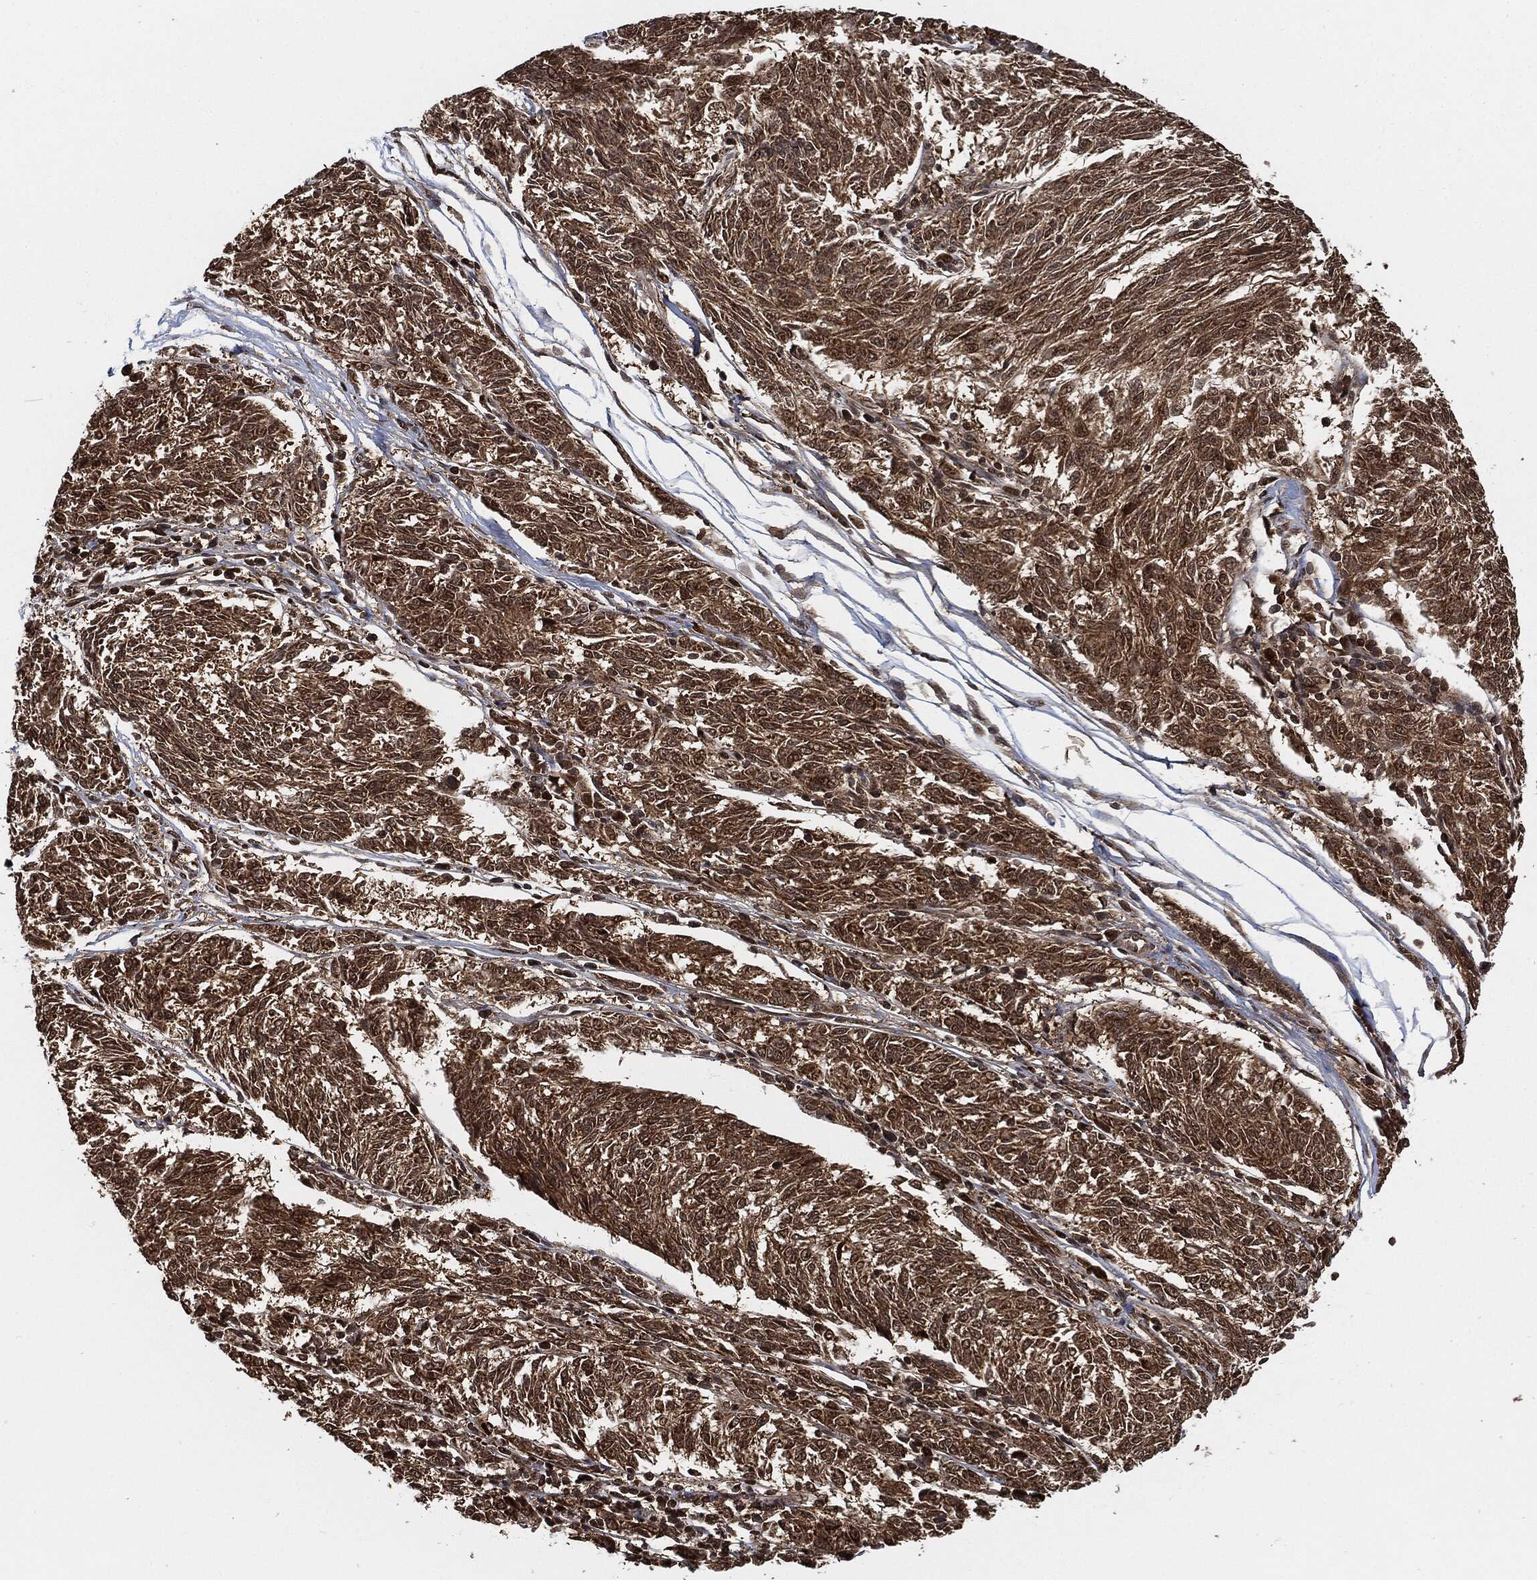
{"staining": {"intensity": "weak", "quantity": ">75%", "location": "cytoplasmic/membranous,nuclear"}, "tissue": "melanoma", "cell_type": "Tumor cells", "image_type": "cancer", "snomed": [{"axis": "morphology", "description": "Malignant melanoma, NOS"}, {"axis": "topography", "description": "Skin"}], "caption": "Weak cytoplasmic/membranous and nuclear protein expression is identified in approximately >75% of tumor cells in melanoma.", "gene": "CUTA", "patient": {"sex": "female", "age": 72}}